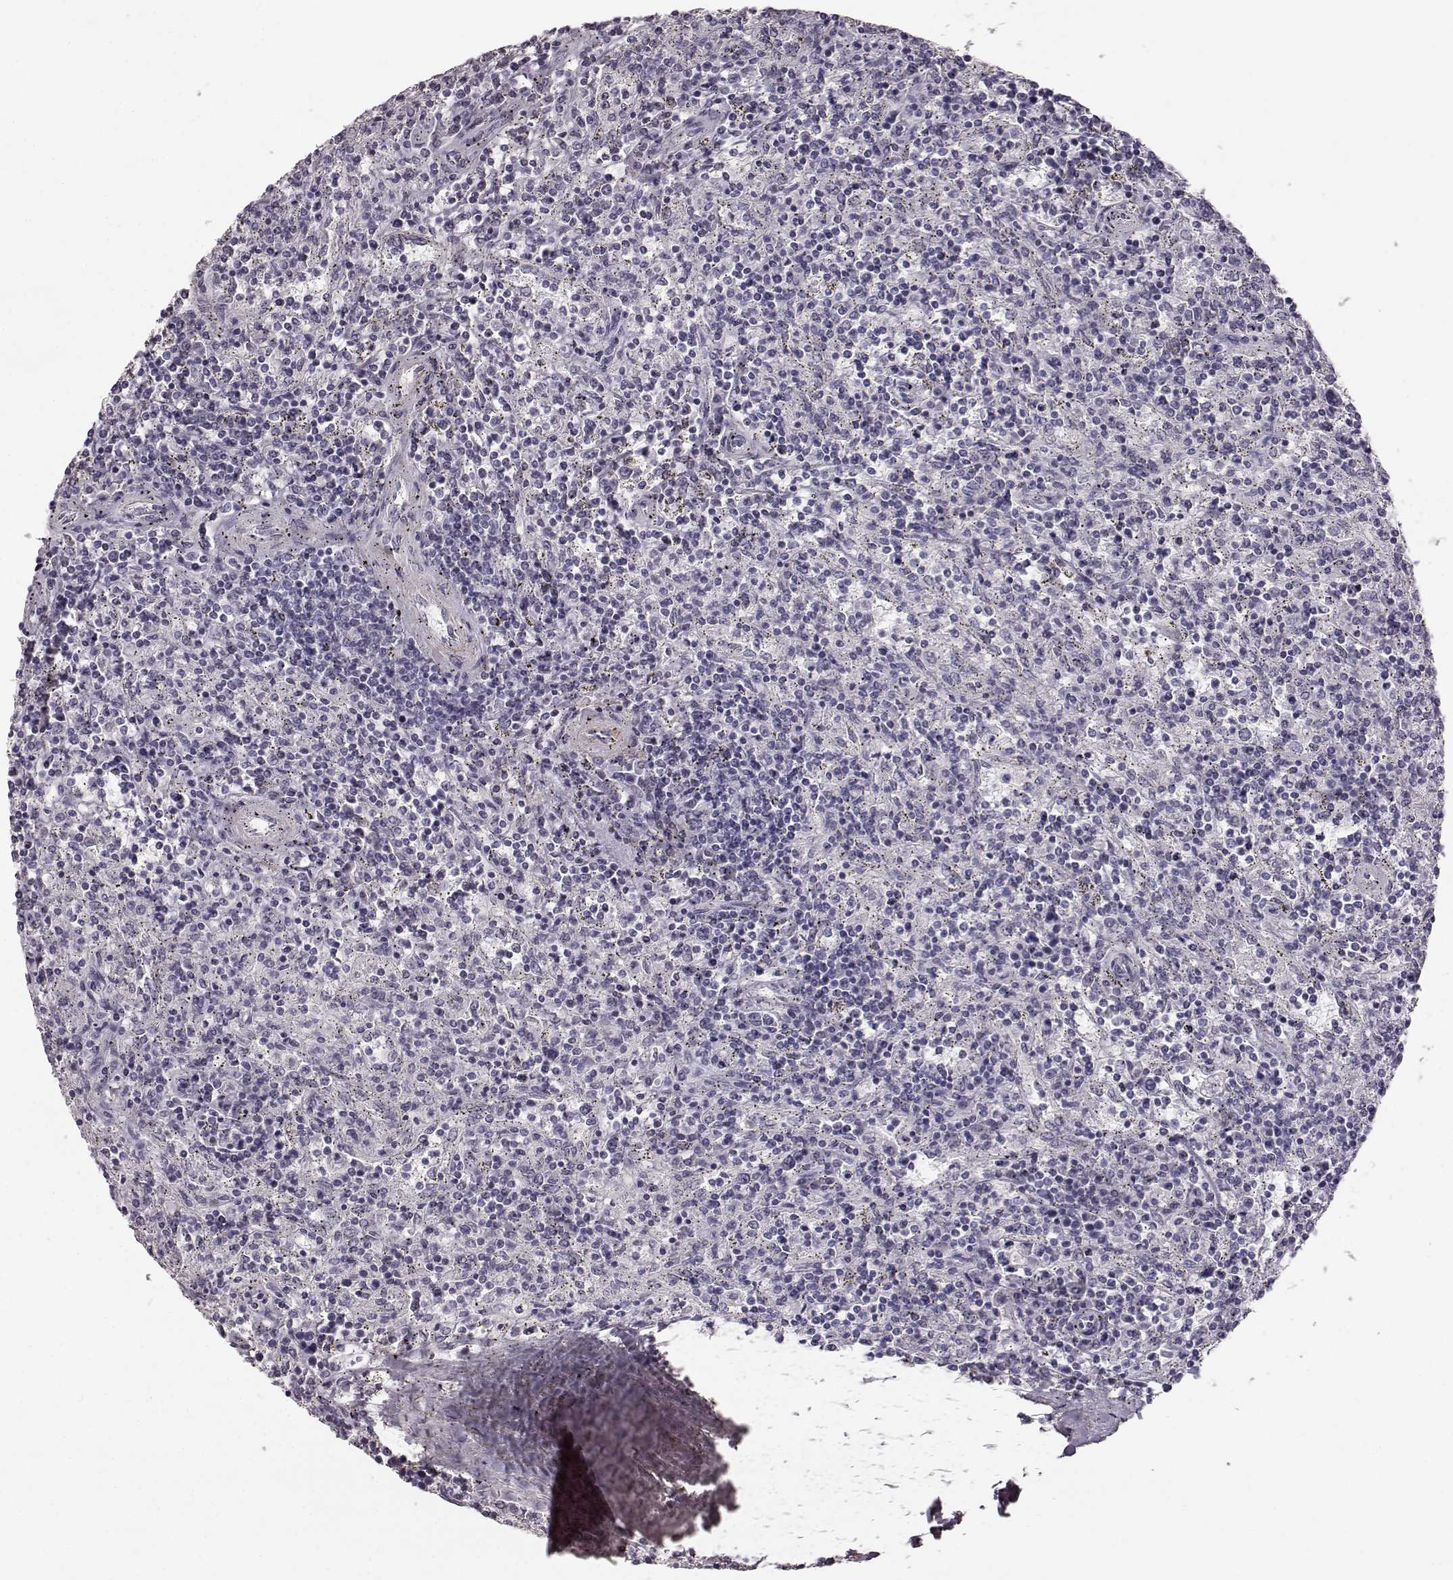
{"staining": {"intensity": "negative", "quantity": "none", "location": "none"}, "tissue": "lymphoma", "cell_type": "Tumor cells", "image_type": "cancer", "snomed": [{"axis": "morphology", "description": "Malignant lymphoma, non-Hodgkin's type, Low grade"}, {"axis": "topography", "description": "Spleen"}], "caption": "There is no significant positivity in tumor cells of malignant lymphoma, non-Hodgkin's type (low-grade).", "gene": "ZNF433", "patient": {"sex": "male", "age": 62}}